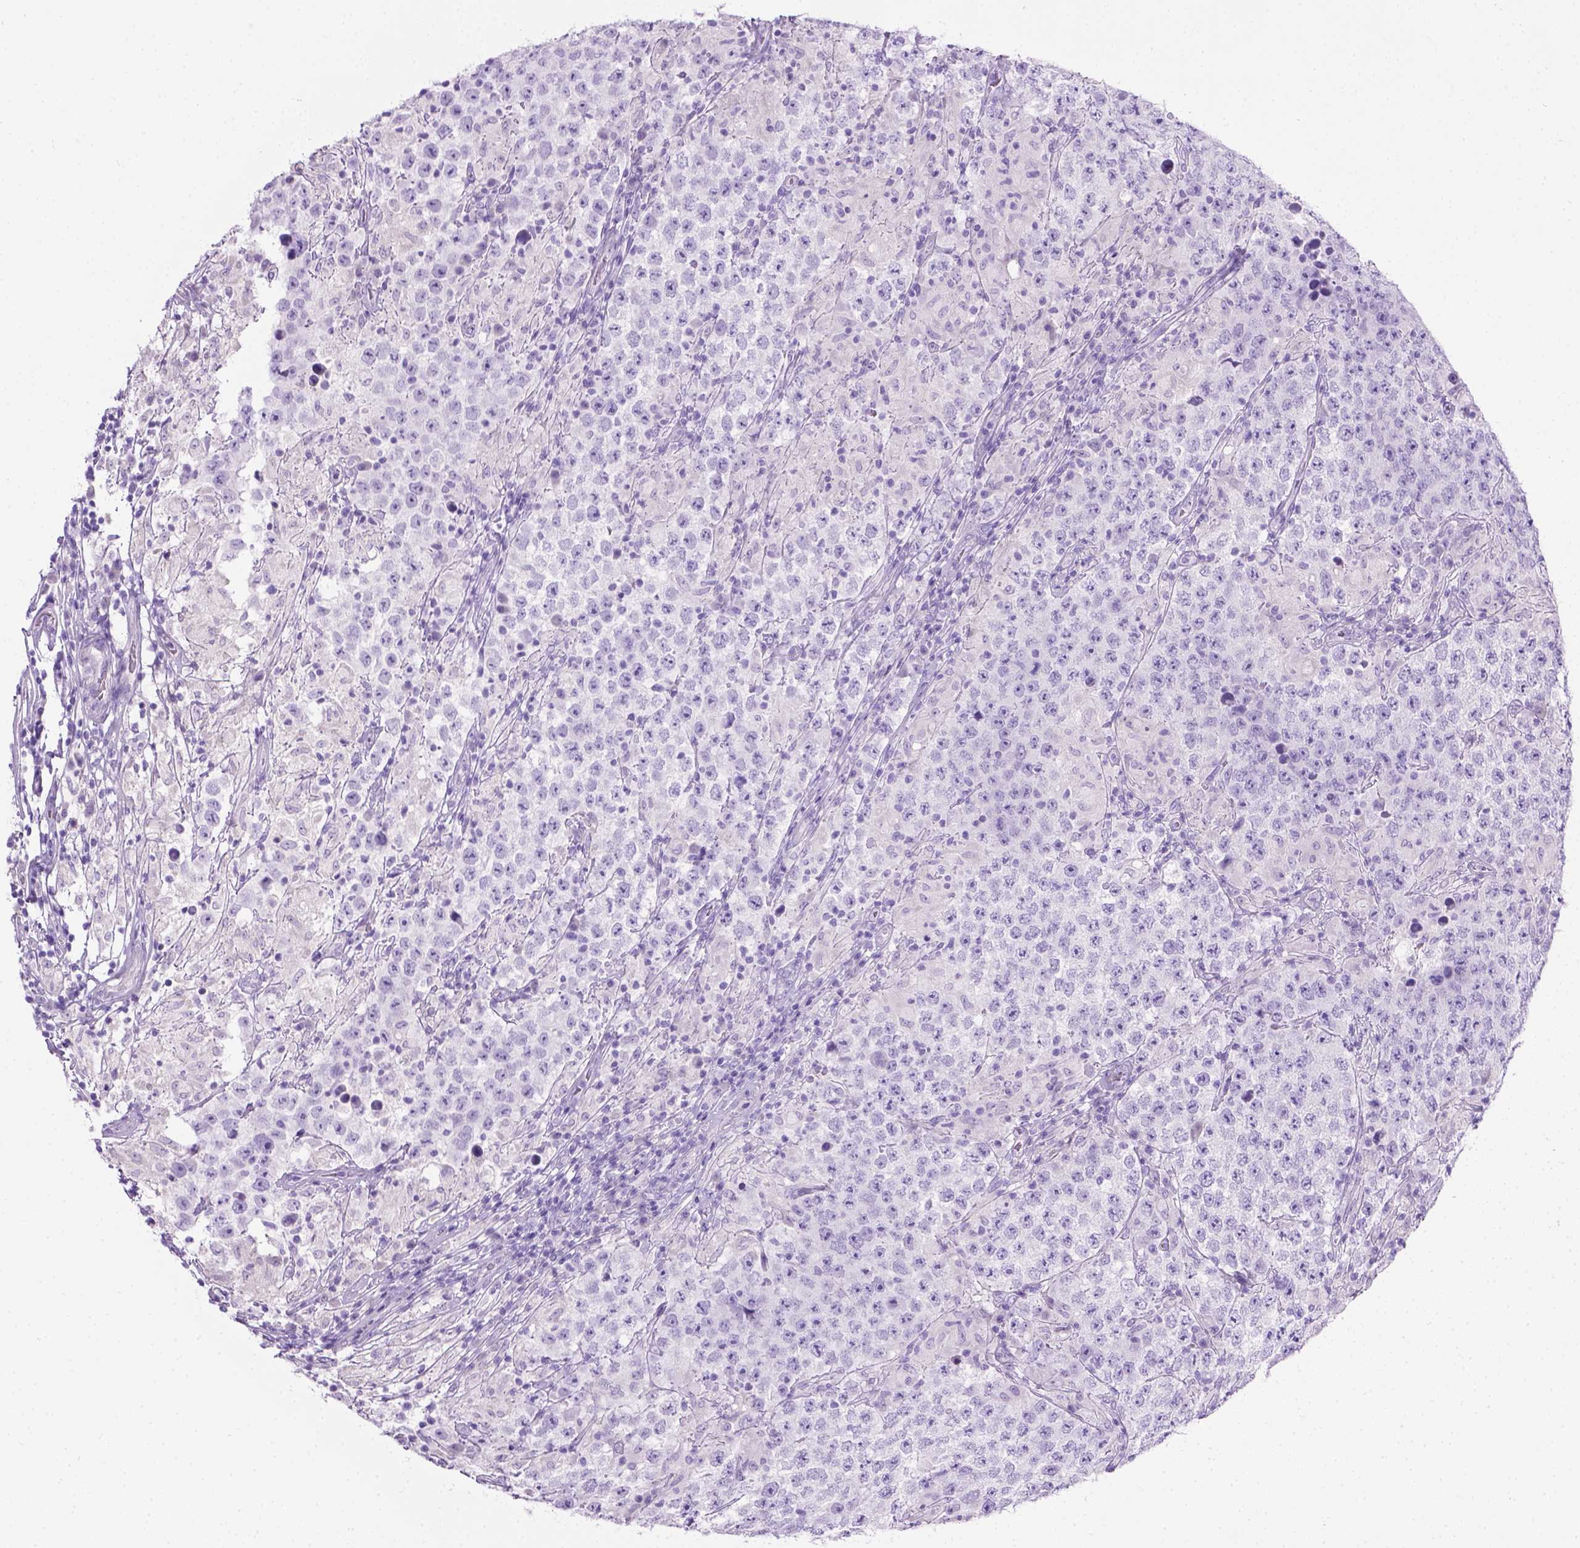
{"staining": {"intensity": "negative", "quantity": "none", "location": "none"}, "tissue": "testis cancer", "cell_type": "Tumor cells", "image_type": "cancer", "snomed": [{"axis": "morphology", "description": "Seminoma, NOS"}, {"axis": "morphology", "description": "Carcinoma, Embryonal, NOS"}, {"axis": "topography", "description": "Testis"}], "caption": "An immunohistochemistry (IHC) image of testis cancer (embryonal carcinoma) is shown. There is no staining in tumor cells of testis cancer (embryonal carcinoma).", "gene": "LELP1", "patient": {"sex": "male", "age": 41}}